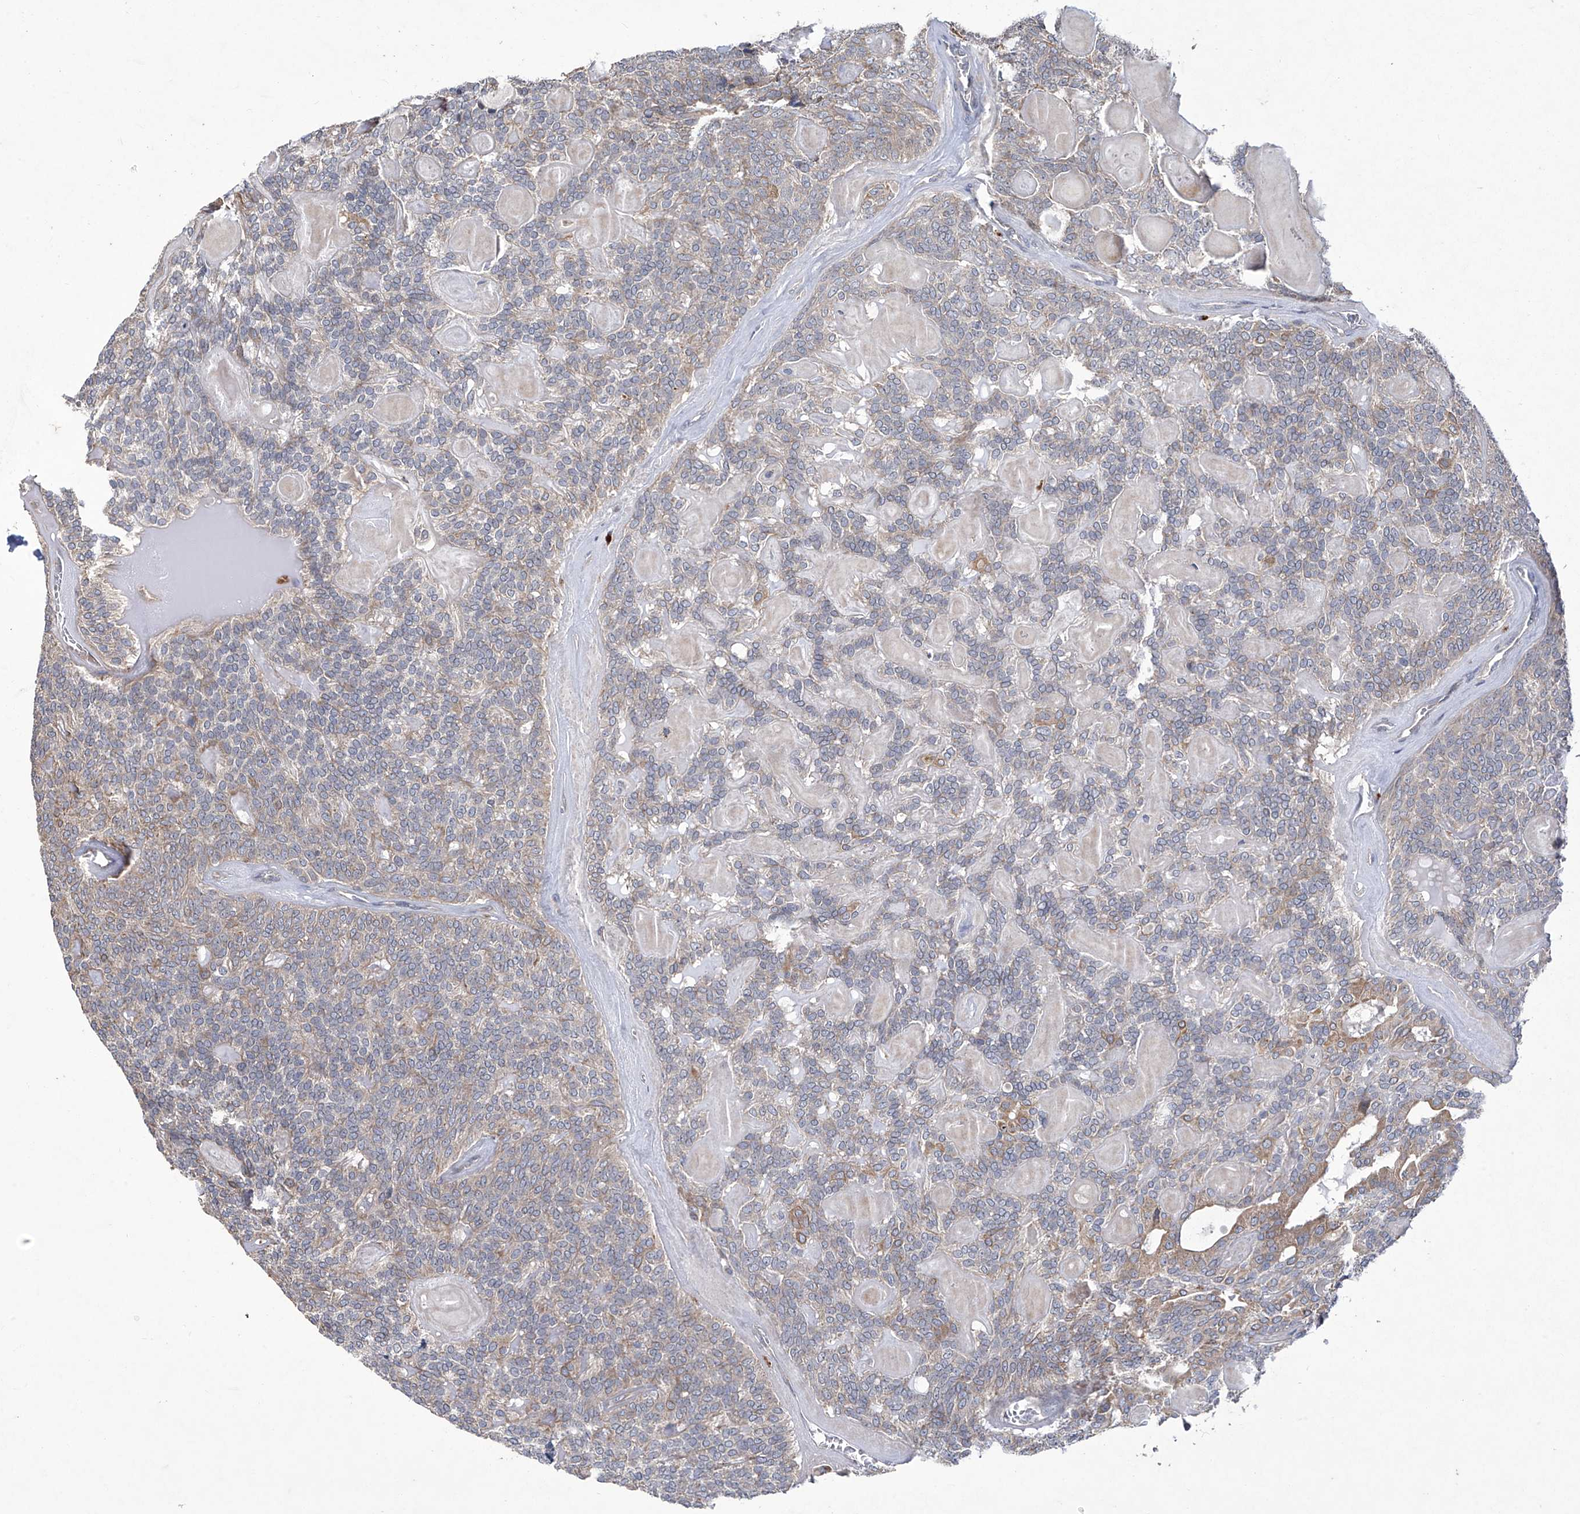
{"staining": {"intensity": "weak", "quantity": "<25%", "location": "cytoplasmic/membranous"}, "tissue": "head and neck cancer", "cell_type": "Tumor cells", "image_type": "cancer", "snomed": [{"axis": "morphology", "description": "Adenocarcinoma, NOS"}, {"axis": "topography", "description": "Head-Neck"}], "caption": "High power microscopy image of an immunohistochemistry micrograph of adenocarcinoma (head and neck), revealing no significant expression in tumor cells.", "gene": "TRIM60", "patient": {"sex": "male", "age": 66}}